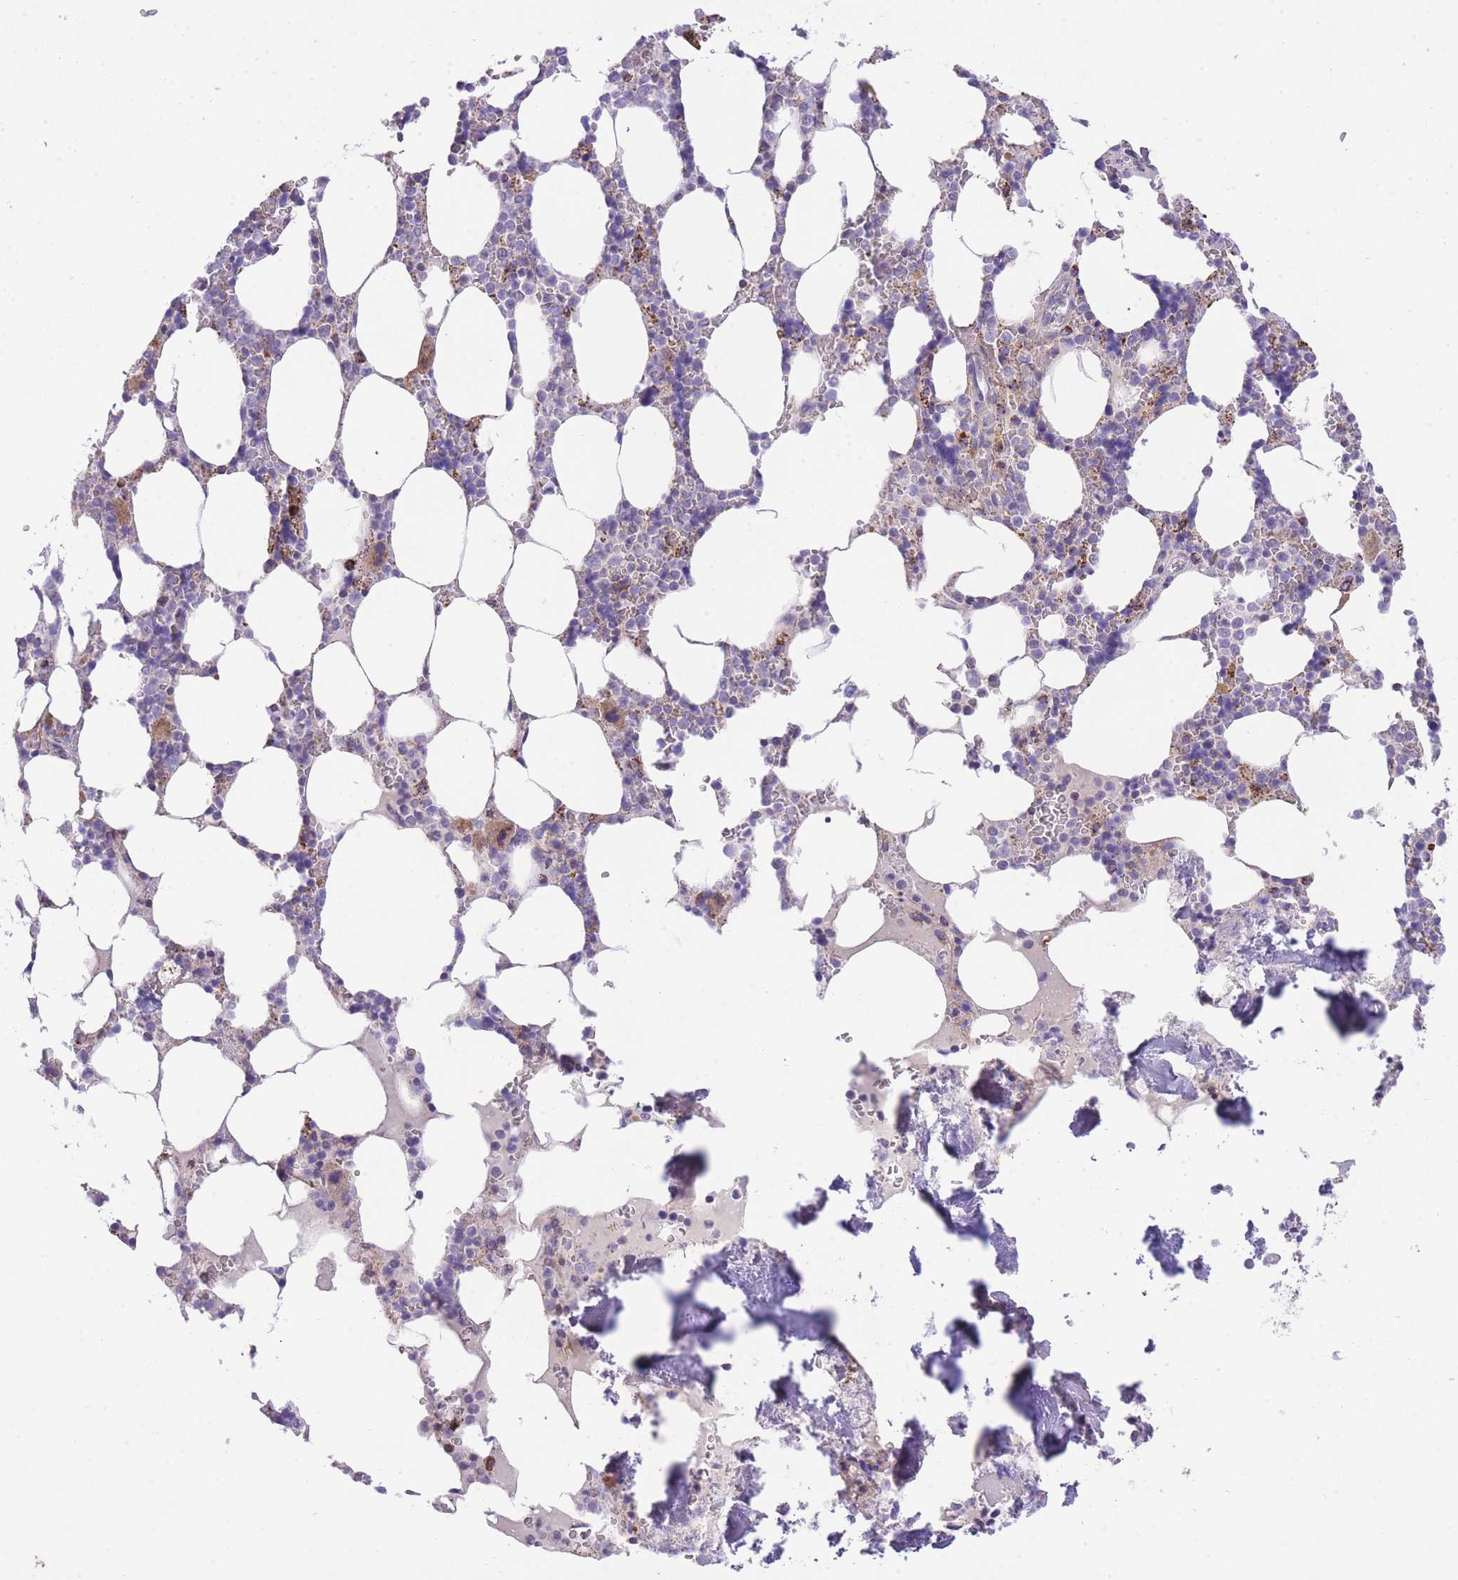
{"staining": {"intensity": "moderate", "quantity": "<25%", "location": "cytoplasmic/membranous"}, "tissue": "bone marrow", "cell_type": "Hematopoietic cells", "image_type": "normal", "snomed": [{"axis": "morphology", "description": "Normal tissue, NOS"}, {"axis": "topography", "description": "Bone marrow"}], "caption": "Brown immunohistochemical staining in benign human bone marrow reveals moderate cytoplasmic/membranous positivity in about <25% of hematopoietic cells.", "gene": "ST3GAL3", "patient": {"sex": "male", "age": 64}}